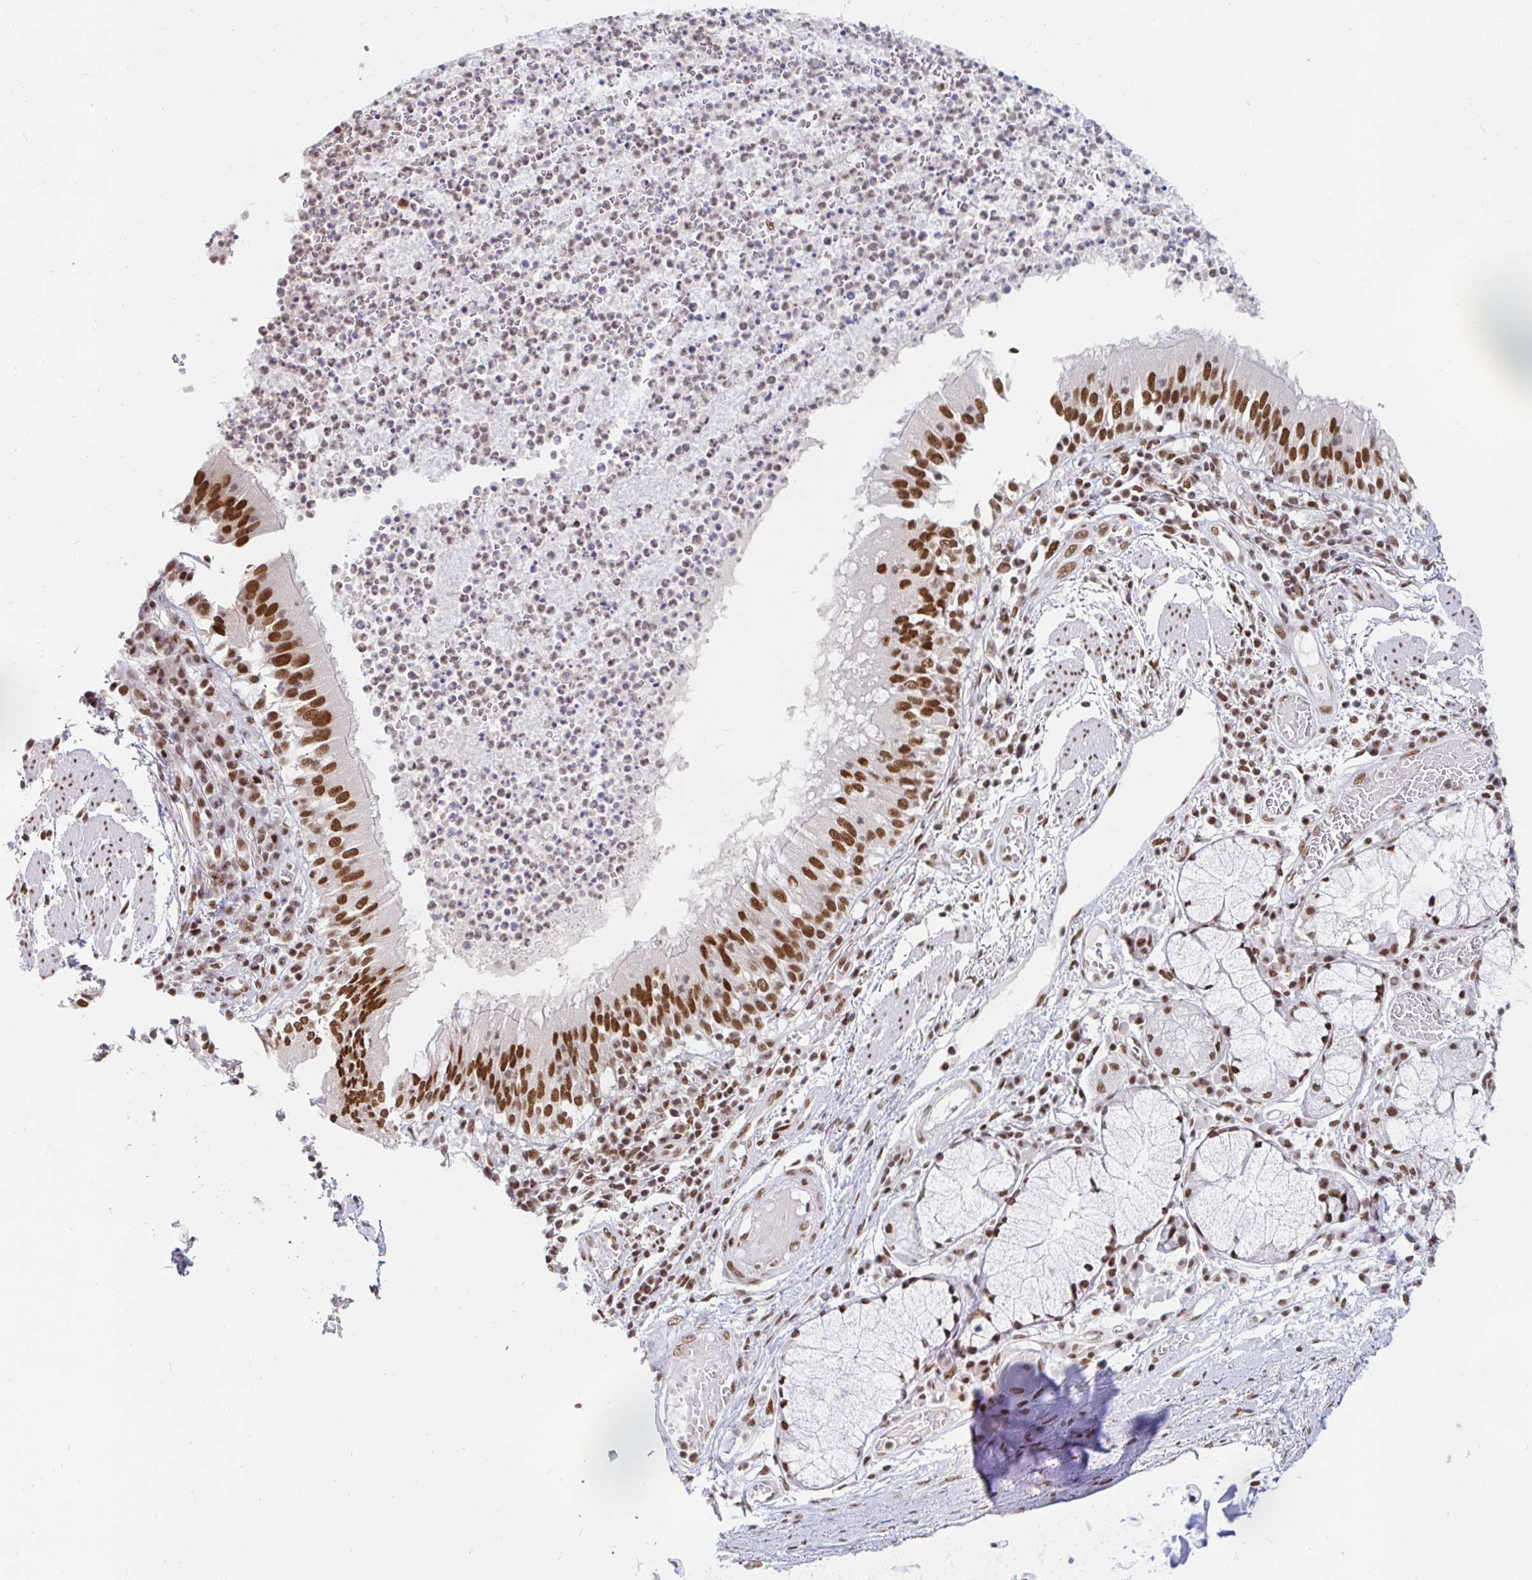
{"staining": {"intensity": "strong", "quantity": ">75%", "location": "nuclear"}, "tissue": "bronchus", "cell_type": "Respiratory epithelial cells", "image_type": "normal", "snomed": [{"axis": "morphology", "description": "Normal tissue, NOS"}, {"axis": "topography", "description": "Lymph node"}, {"axis": "topography", "description": "Bronchus"}], "caption": "Protein expression analysis of normal human bronchus reveals strong nuclear expression in about >75% of respiratory epithelial cells.", "gene": "RBMXL1", "patient": {"sex": "male", "age": 56}}